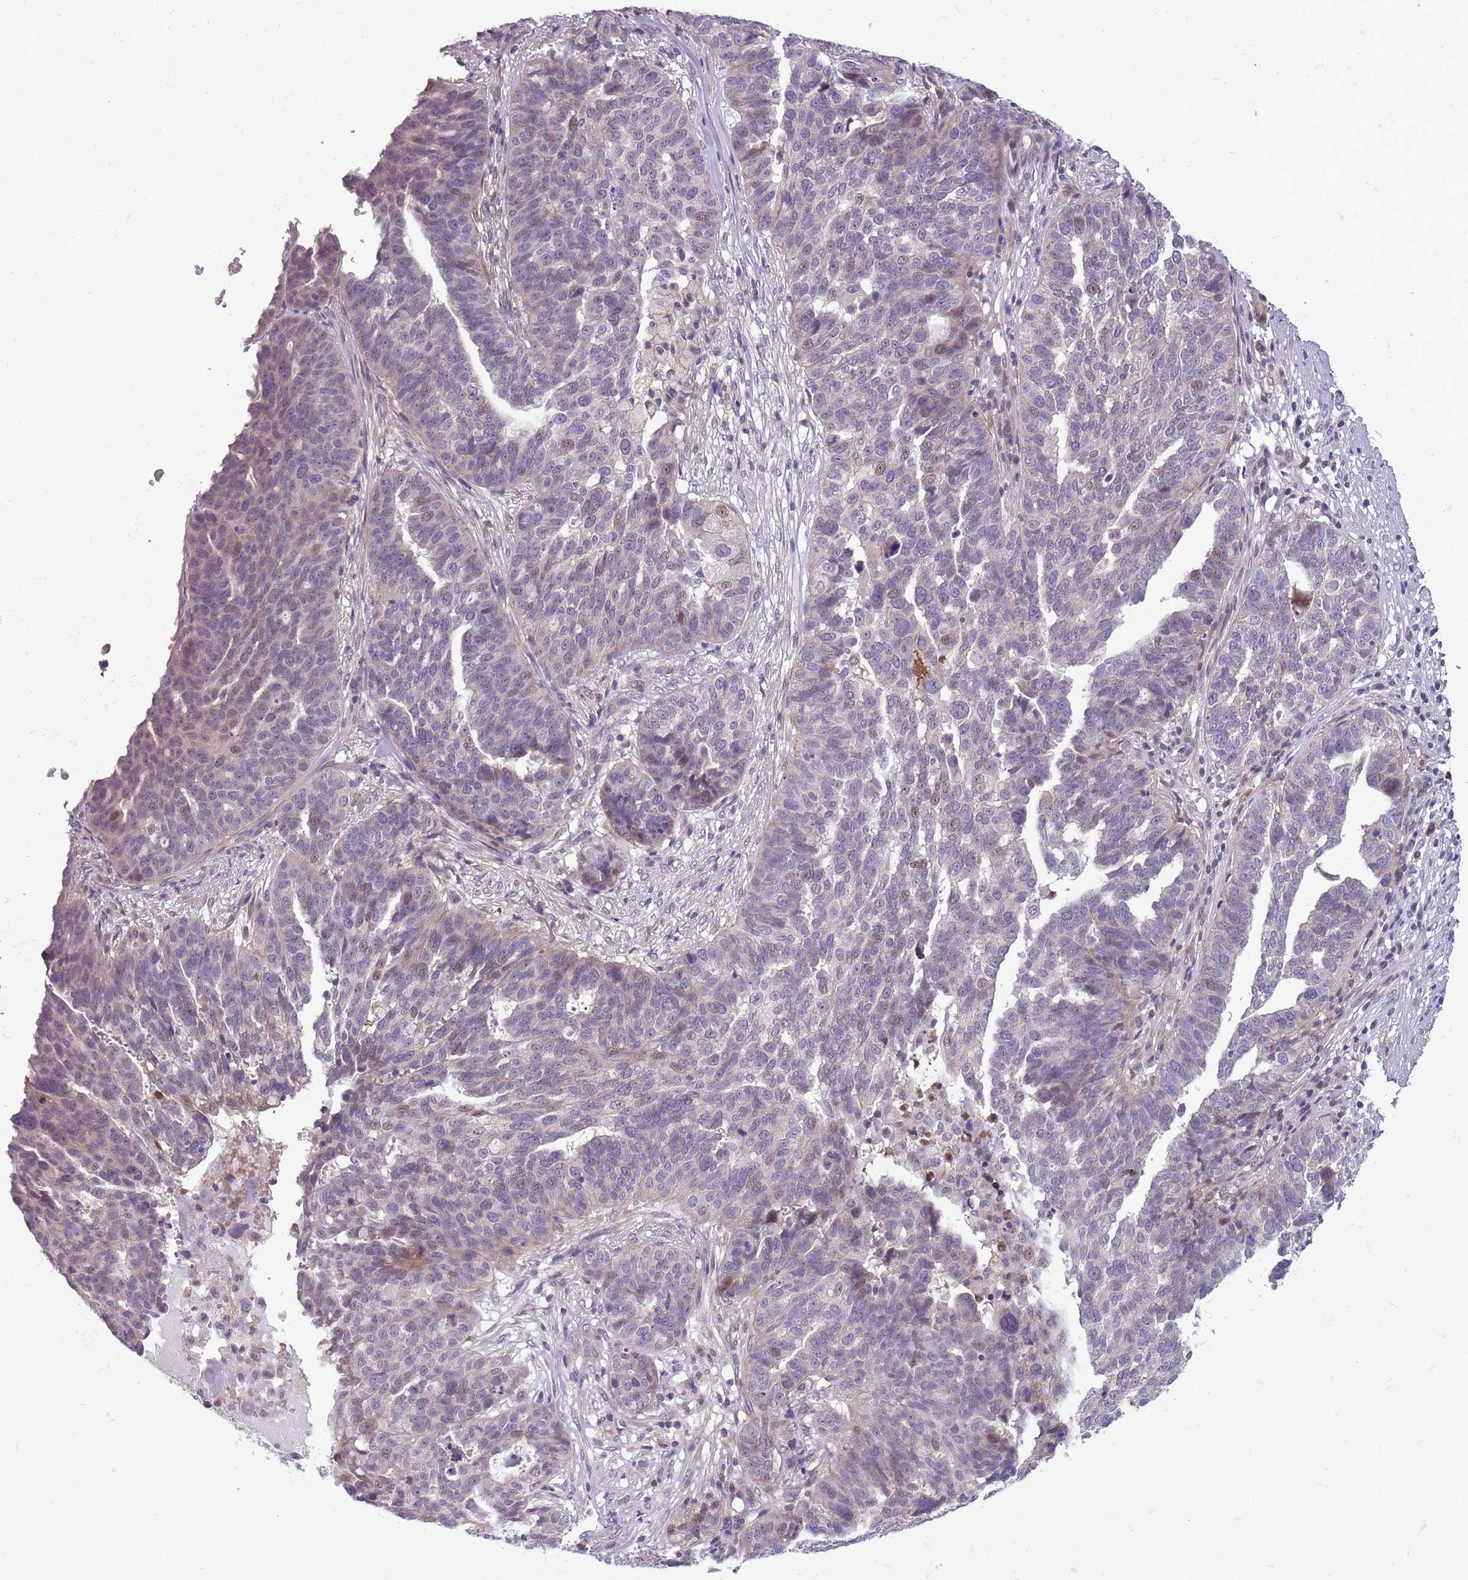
{"staining": {"intensity": "weak", "quantity": "<25%", "location": "nuclear"}, "tissue": "ovarian cancer", "cell_type": "Tumor cells", "image_type": "cancer", "snomed": [{"axis": "morphology", "description": "Cystadenocarcinoma, serous, NOS"}, {"axis": "topography", "description": "Ovary"}], "caption": "Tumor cells are negative for protein expression in human ovarian cancer (serous cystadenocarcinoma).", "gene": "JAML", "patient": {"sex": "female", "age": 59}}